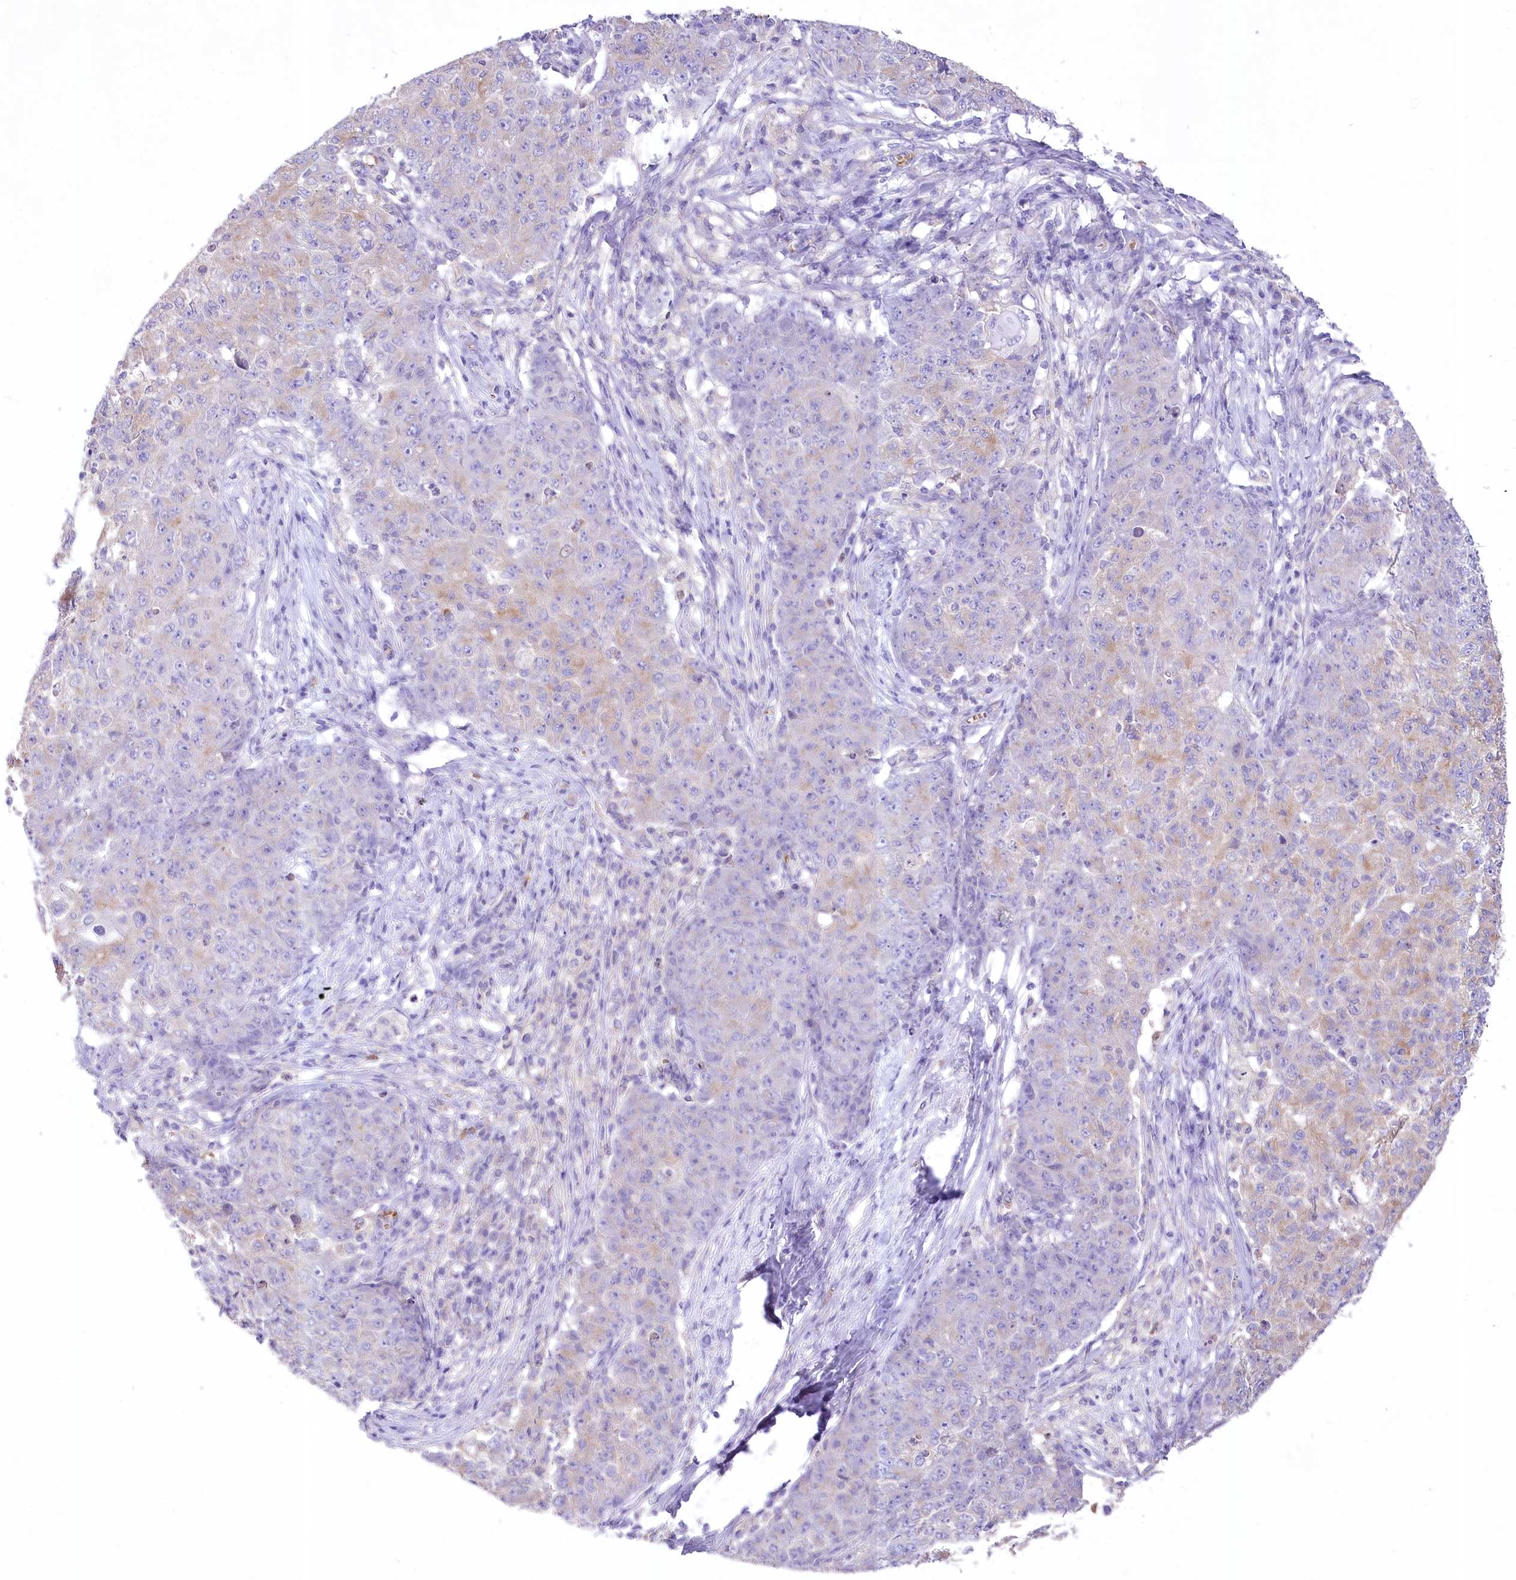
{"staining": {"intensity": "weak", "quantity": "<25%", "location": "cytoplasmic/membranous"}, "tissue": "ovarian cancer", "cell_type": "Tumor cells", "image_type": "cancer", "snomed": [{"axis": "morphology", "description": "Carcinoma, endometroid"}, {"axis": "topography", "description": "Ovary"}], "caption": "High magnification brightfield microscopy of endometroid carcinoma (ovarian) stained with DAB (brown) and counterstained with hematoxylin (blue): tumor cells show no significant positivity.", "gene": "PRSS53", "patient": {"sex": "female", "age": 42}}